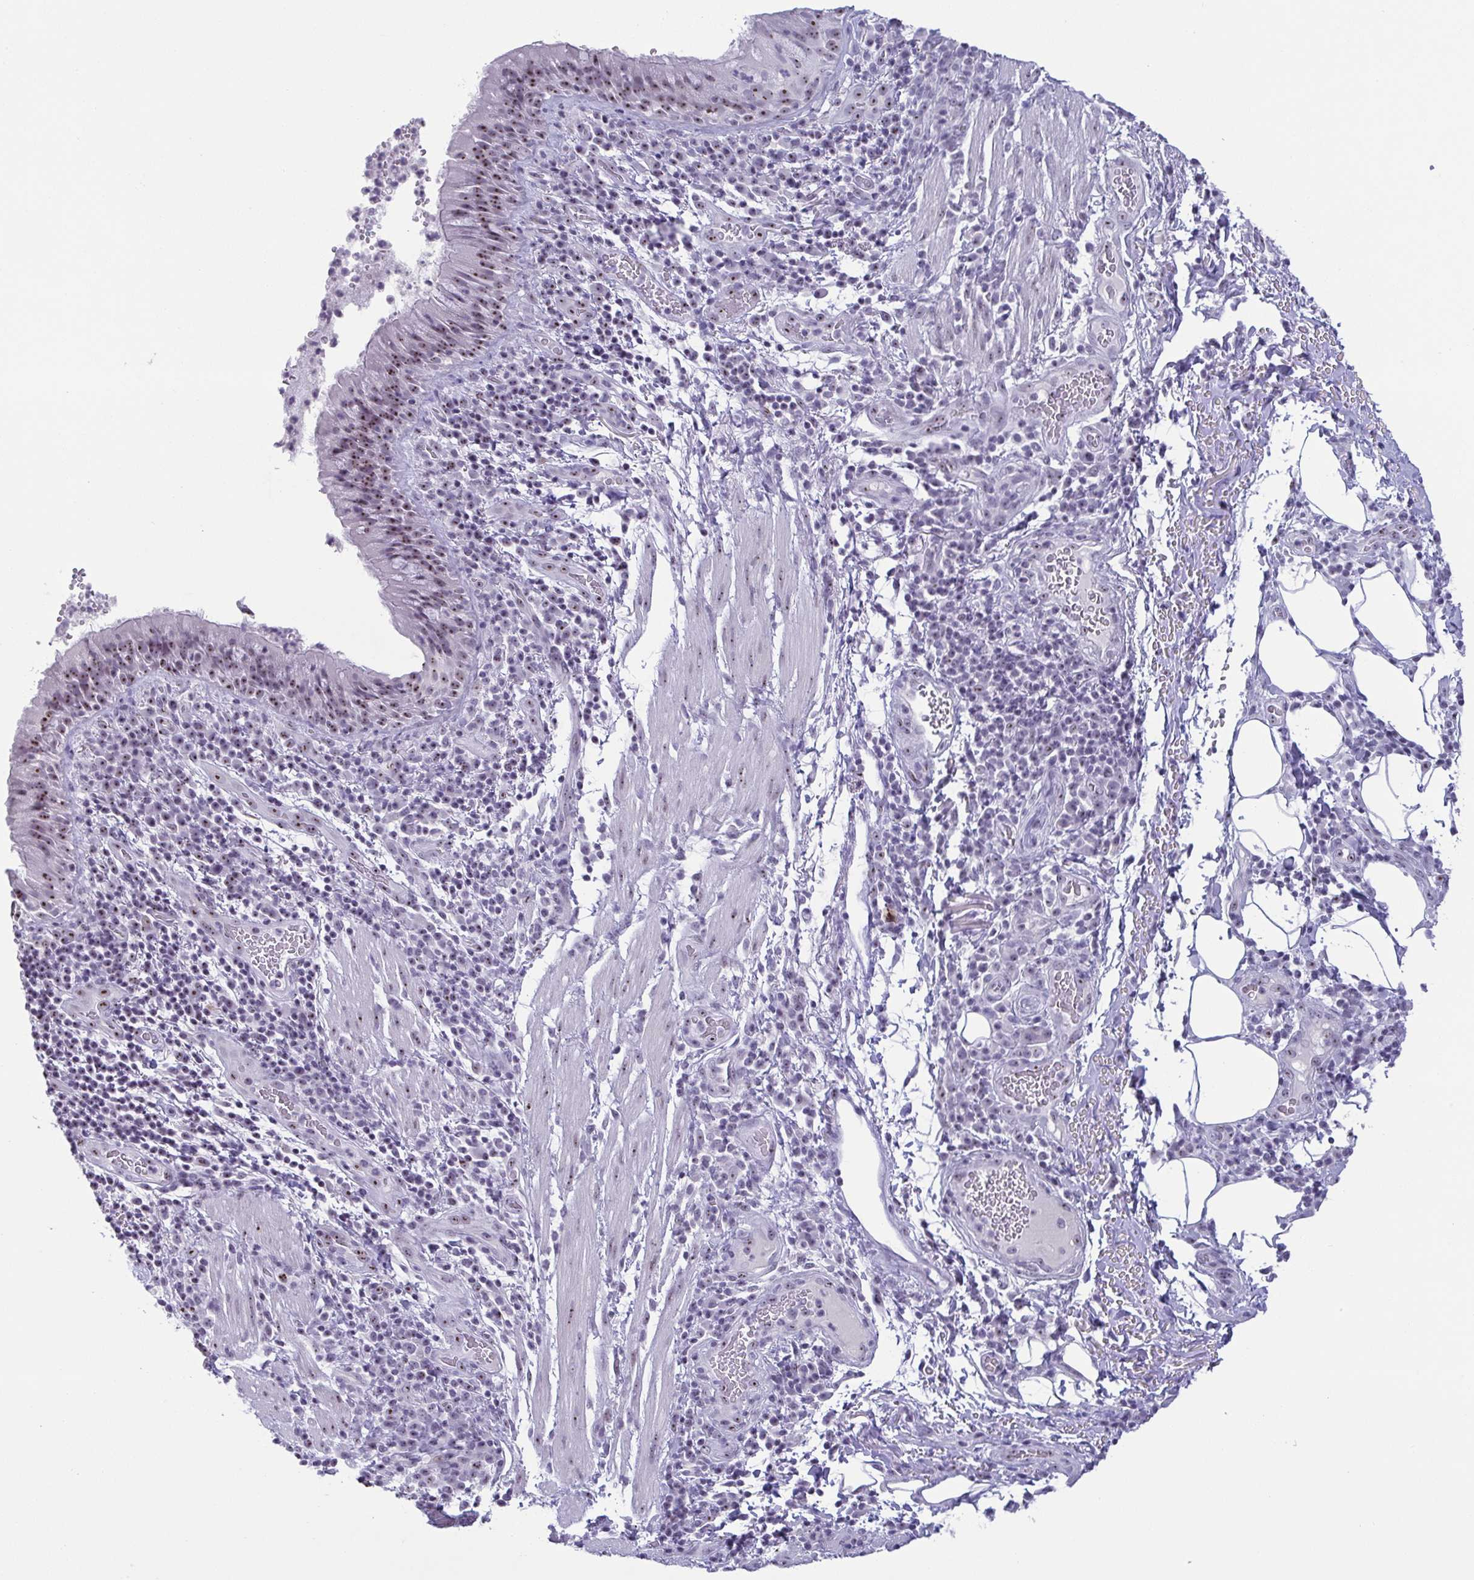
{"staining": {"intensity": "moderate", "quantity": "25%-75%", "location": "nuclear"}, "tissue": "bronchus", "cell_type": "Respiratory epithelial cells", "image_type": "normal", "snomed": [{"axis": "morphology", "description": "Normal tissue, NOS"}, {"axis": "topography", "description": "Lymph node"}, {"axis": "topography", "description": "Bronchus"}], "caption": "Immunohistochemistry of normal human bronchus exhibits medium levels of moderate nuclear positivity in about 25%-75% of respiratory epithelial cells. (Brightfield microscopy of DAB IHC at high magnification).", "gene": "BZW1", "patient": {"sex": "male", "age": 56}}